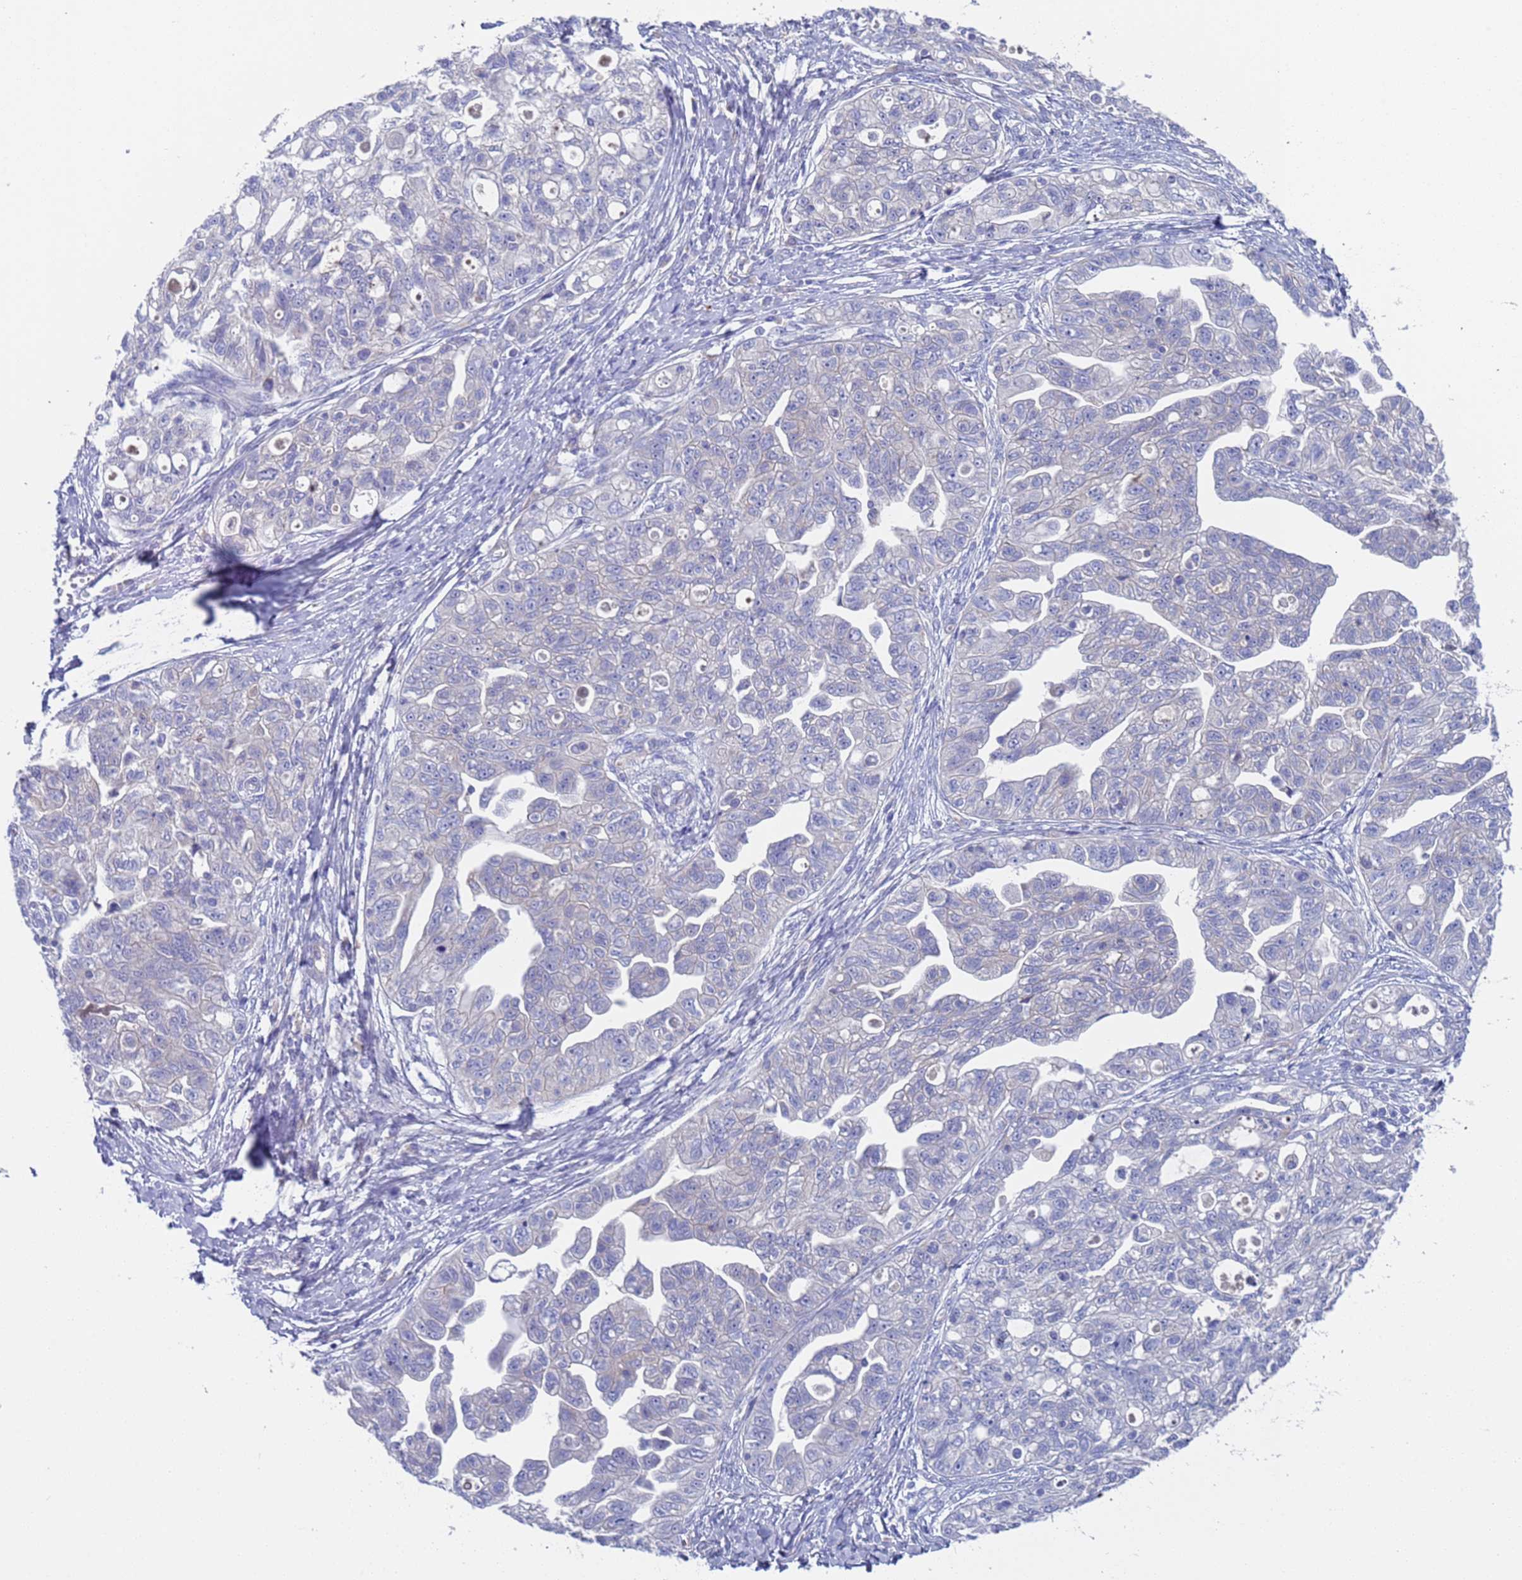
{"staining": {"intensity": "negative", "quantity": "none", "location": "none"}, "tissue": "ovarian cancer", "cell_type": "Tumor cells", "image_type": "cancer", "snomed": [{"axis": "morphology", "description": "Carcinoma, NOS"}, {"axis": "morphology", "description": "Cystadenocarcinoma, serous, NOS"}, {"axis": "topography", "description": "Ovary"}], "caption": "IHC histopathology image of neoplastic tissue: human ovarian cancer stained with DAB (3,3'-diaminobenzidine) shows no significant protein expression in tumor cells. (DAB IHC visualized using brightfield microscopy, high magnification).", "gene": "PET117", "patient": {"sex": "female", "age": 69}}